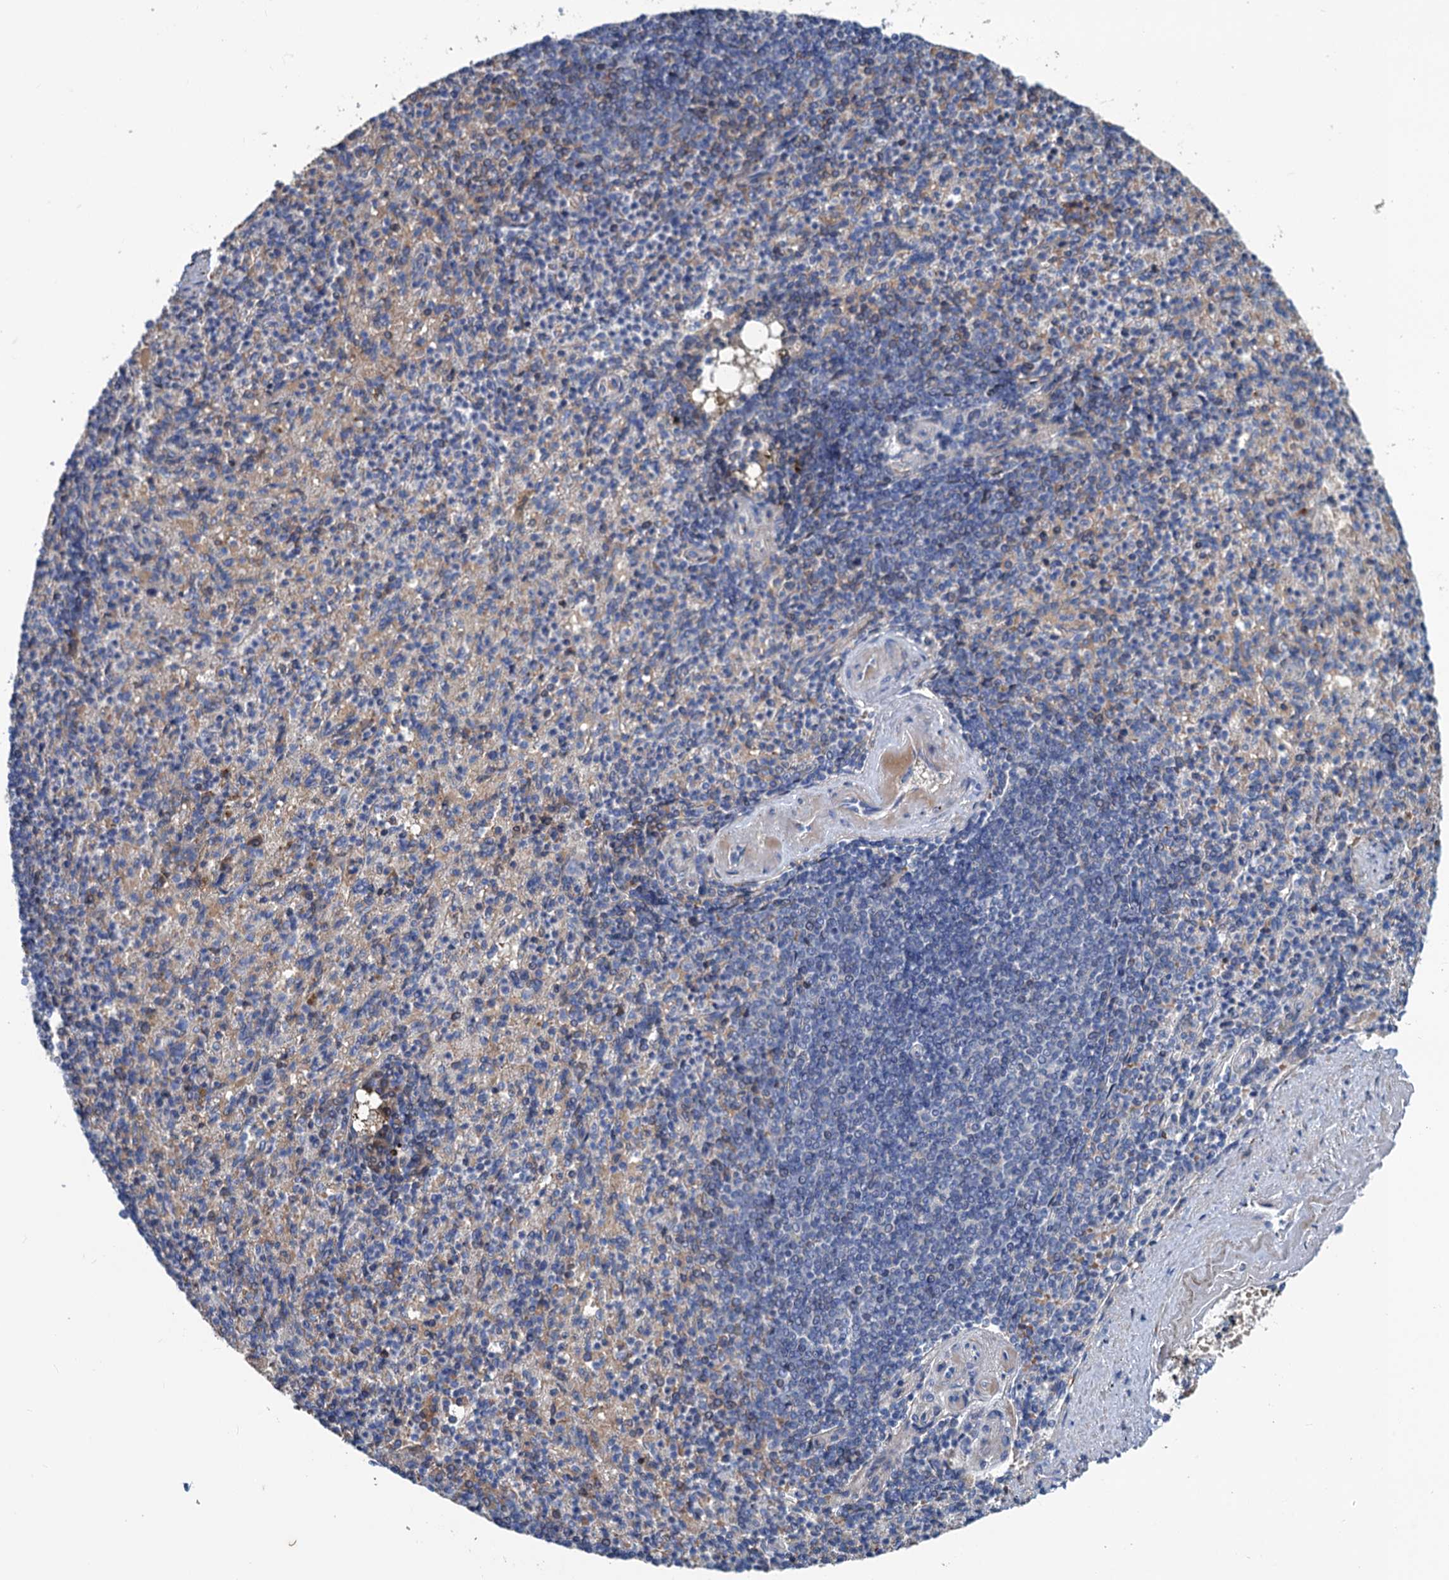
{"staining": {"intensity": "negative", "quantity": "none", "location": "none"}, "tissue": "spleen", "cell_type": "Cells in red pulp", "image_type": "normal", "snomed": [{"axis": "morphology", "description": "Normal tissue, NOS"}, {"axis": "topography", "description": "Spleen"}], "caption": "A histopathology image of human spleen is negative for staining in cells in red pulp.", "gene": "SMCO3", "patient": {"sex": "female", "age": 74}}